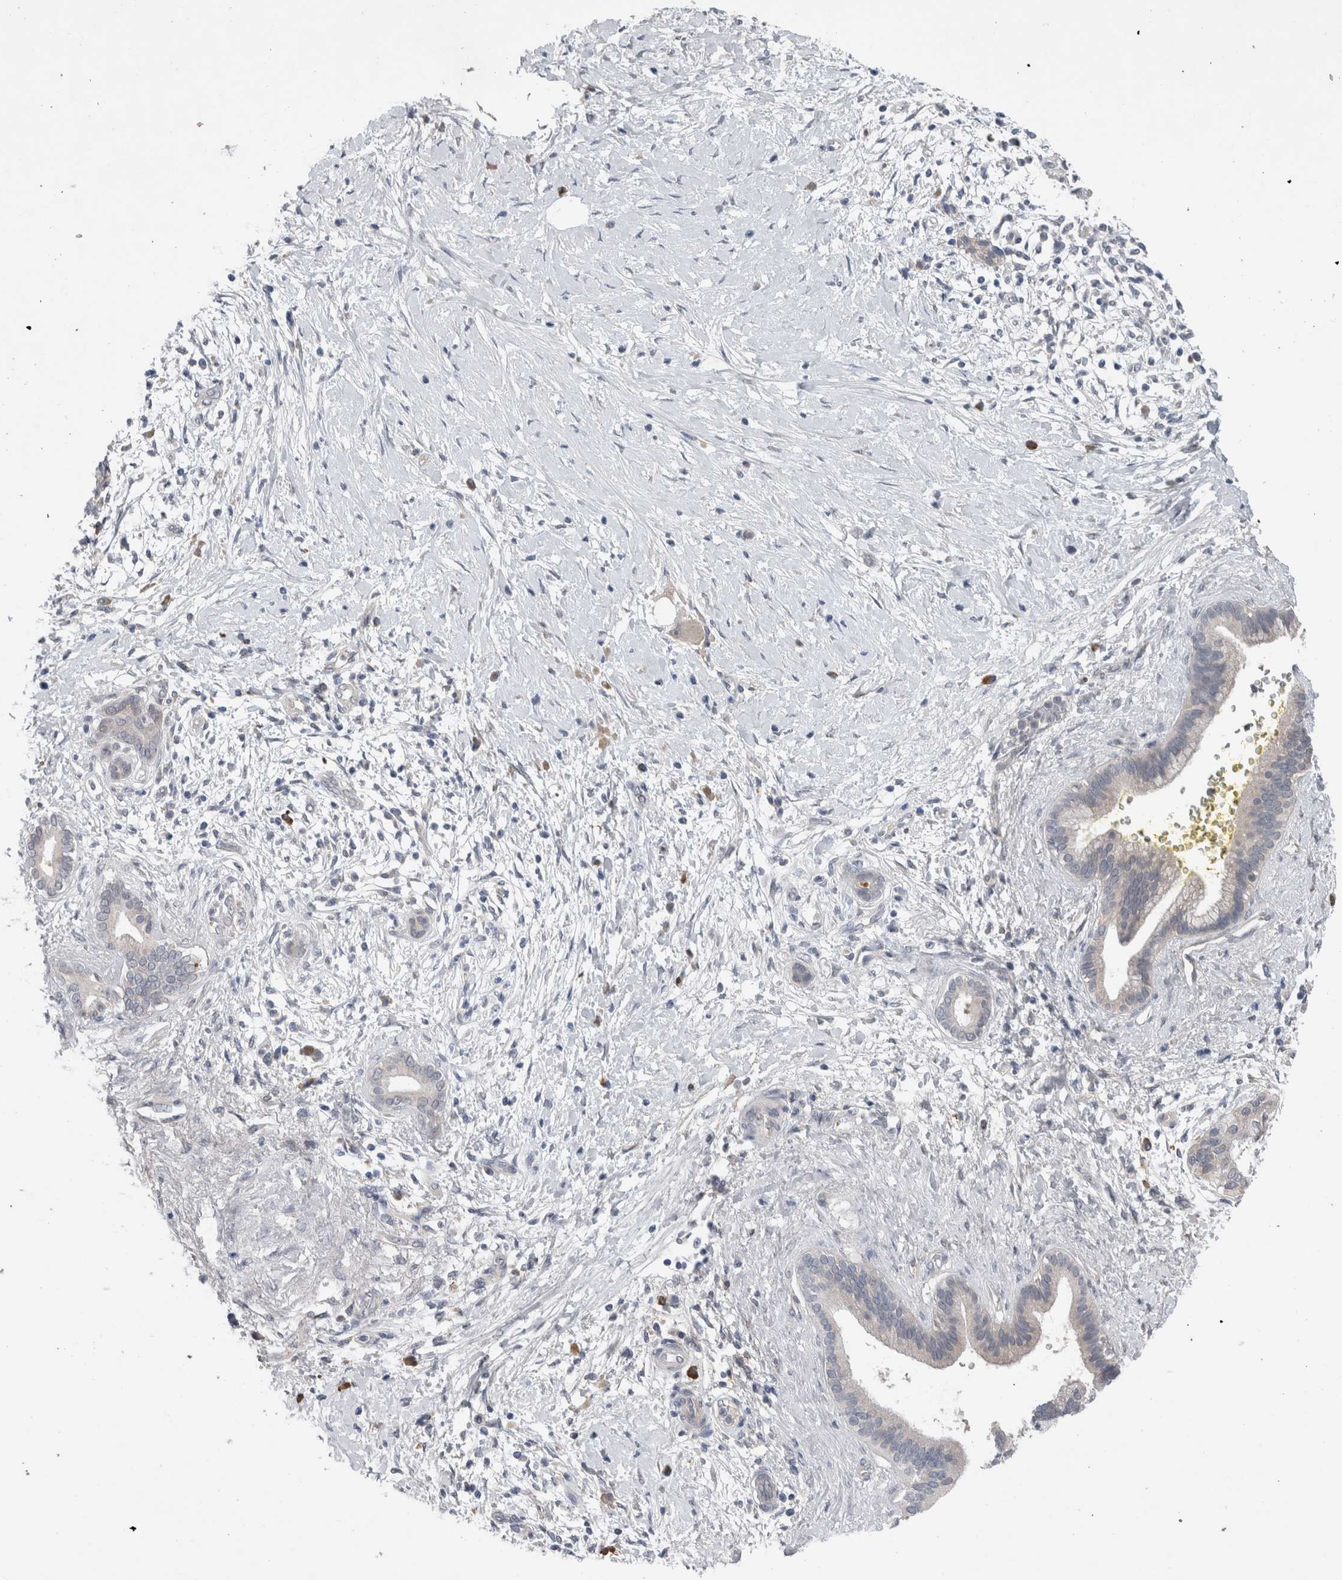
{"staining": {"intensity": "negative", "quantity": "none", "location": "none"}, "tissue": "pancreatic cancer", "cell_type": "Tumor cells", "image_type": "cancer", "snomed": [{"axis": "morphology", "description": "Adenocarcinoma, NOS"}, {"axis": "topography", "description": "Pancreas"}], "caption": "This is an immunohistochemistry (IHC) histopathology image of human pancreatic cancer. There is no expression in tumor cells.", "gene": "CRNN", "patient": {"sex": "male", "age": 58}}